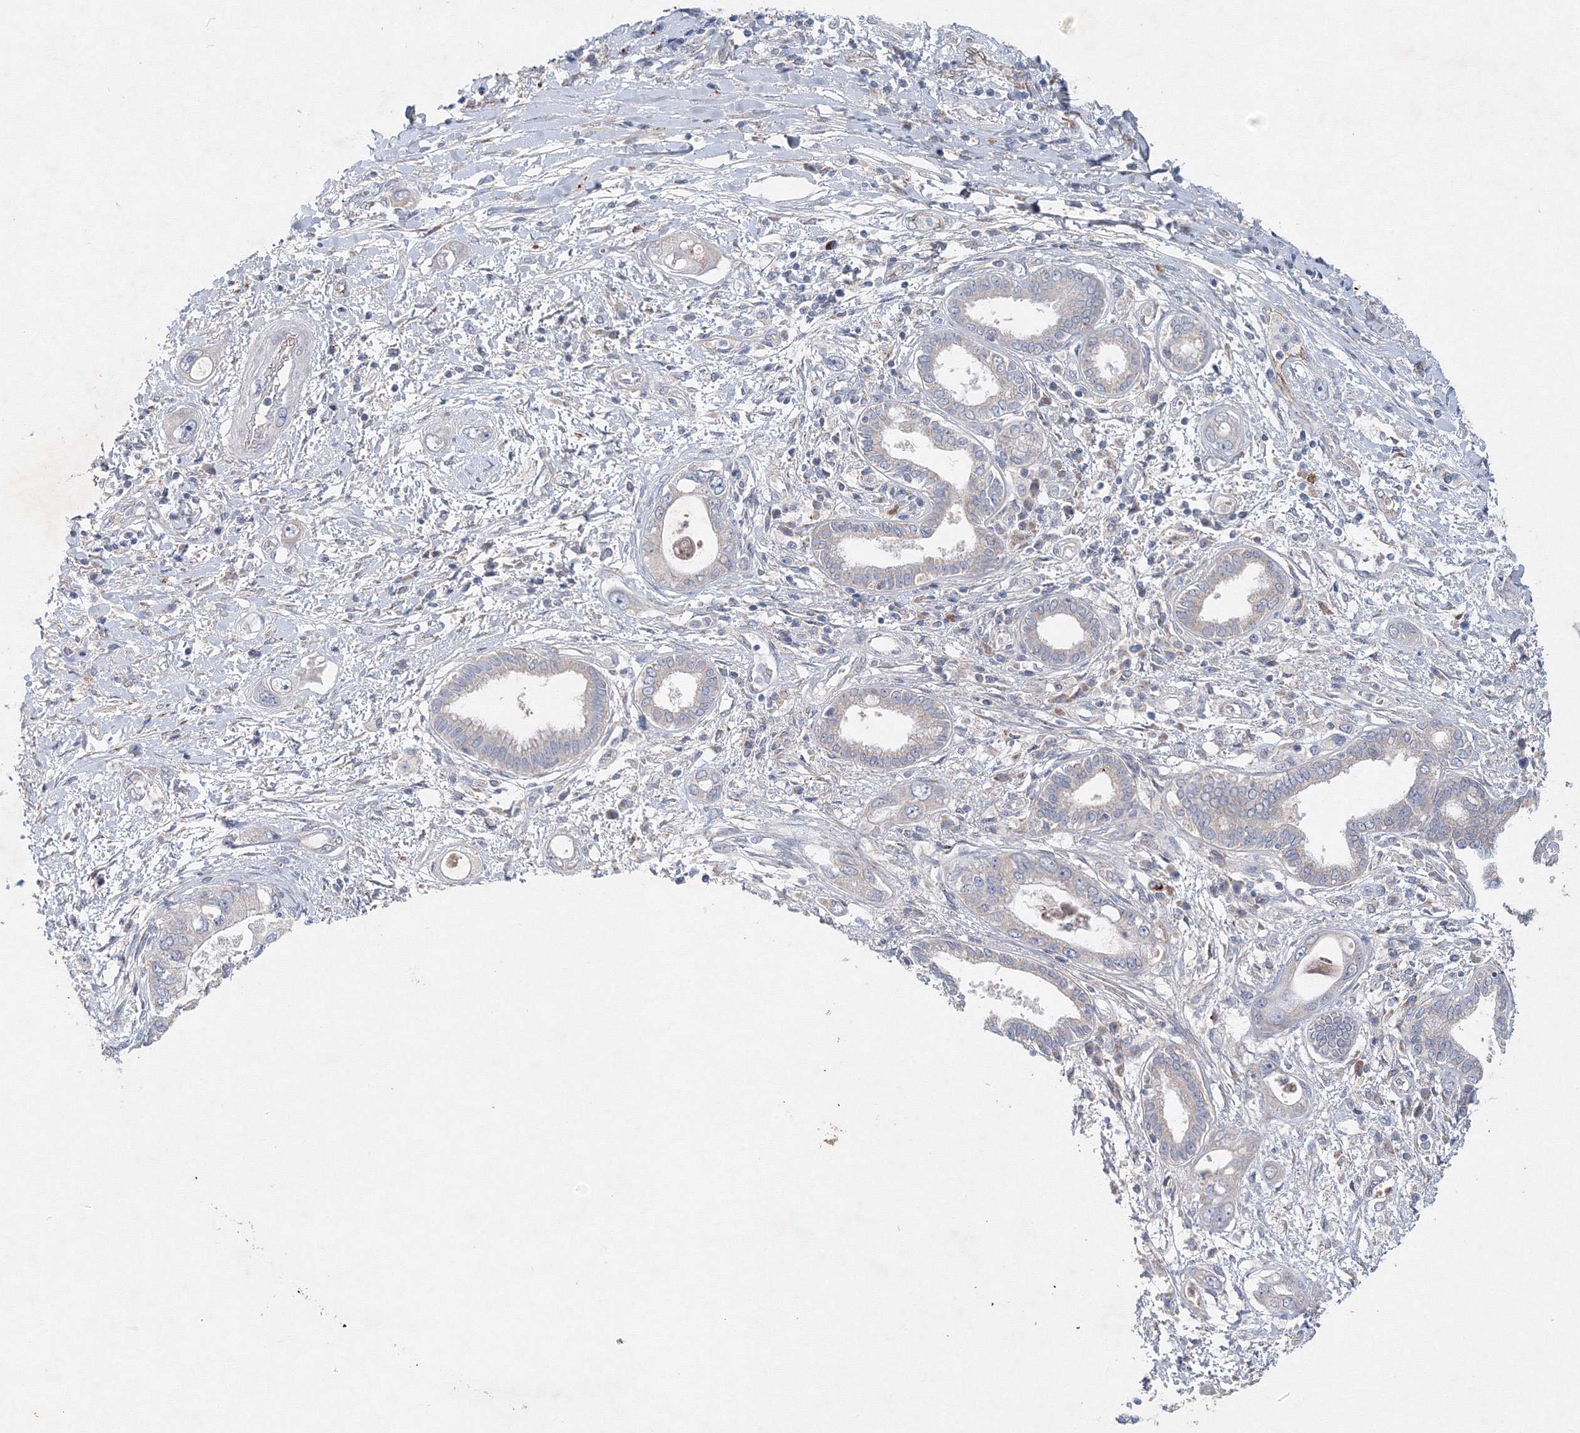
{"staining": {"intensity": "negative", "quantity": "none", "location": "none"}, "tissue": "pancreatic cancer", "cell_type": "Tumor cells", "image_type": "cancer", "snomed": [{"axis": "morphology", "description": "Inflammation, NOS"}, {"axis": "morphology", "description": "Adenocarcinoma, NOS"}, {"axis": "topography", "description": "Pancreas"}], "caption": "Adenocarcinoma (pancreatic) was stained to show a protein in brown. There is no significant expression in tumor cells.", "gene": "WDR49", "patient": {"sex": "female", "age": 56}}